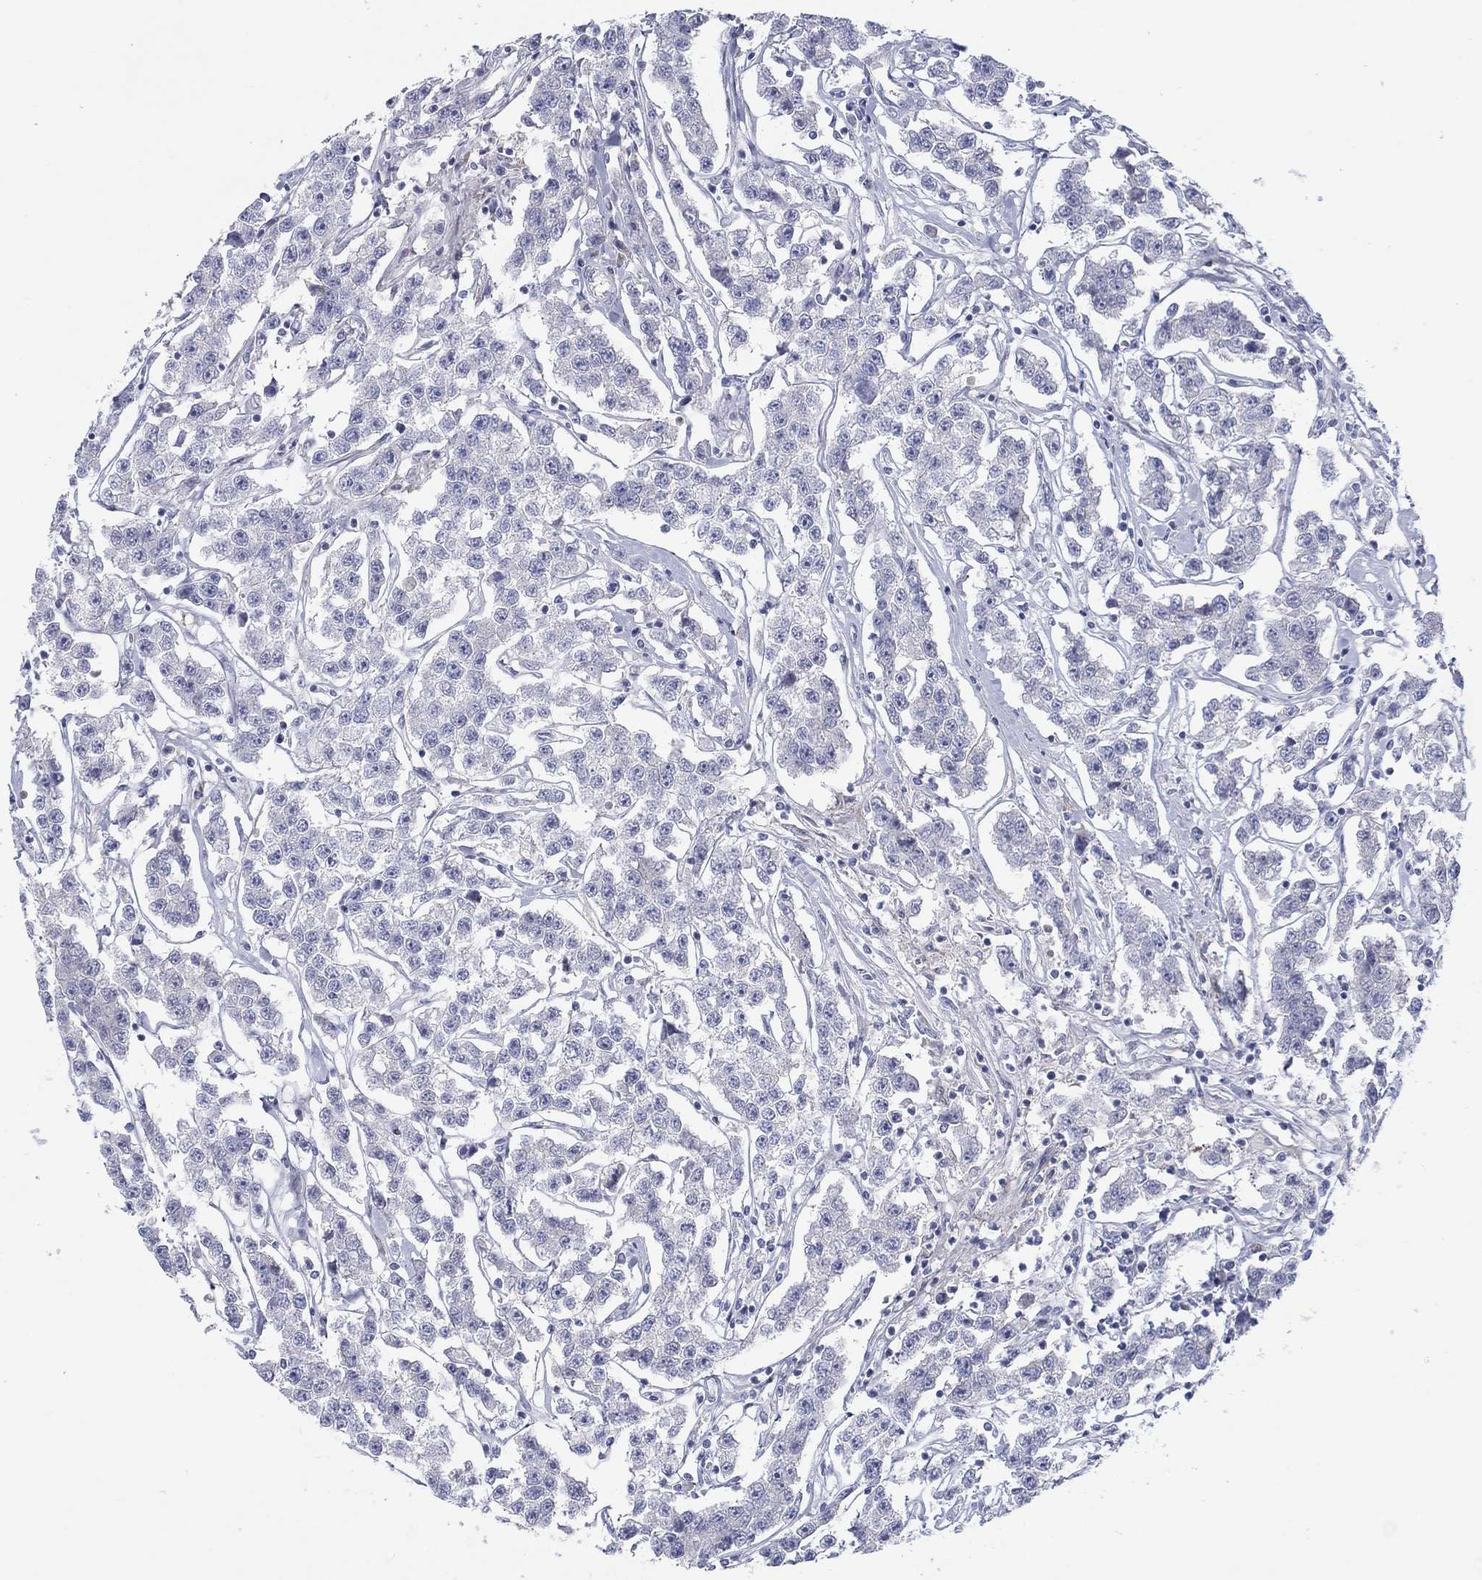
{"staining": {"intensity": "negative", "quantity": "none", "location": "none"}, "tissue": "testis cancer", "cell_type": "Tumor cells", "image_type": "cancer", "snomed": [{"axis": "morphology", "description": "Seminoma, NOS"}, {"axis": "topography", "description": "Testis"}], "caption": "Tumor cells show no significant protein positivity in testis seminoma.", "gene": "ARHGAP36", "patient": {"sex": "male", "age": 59}}